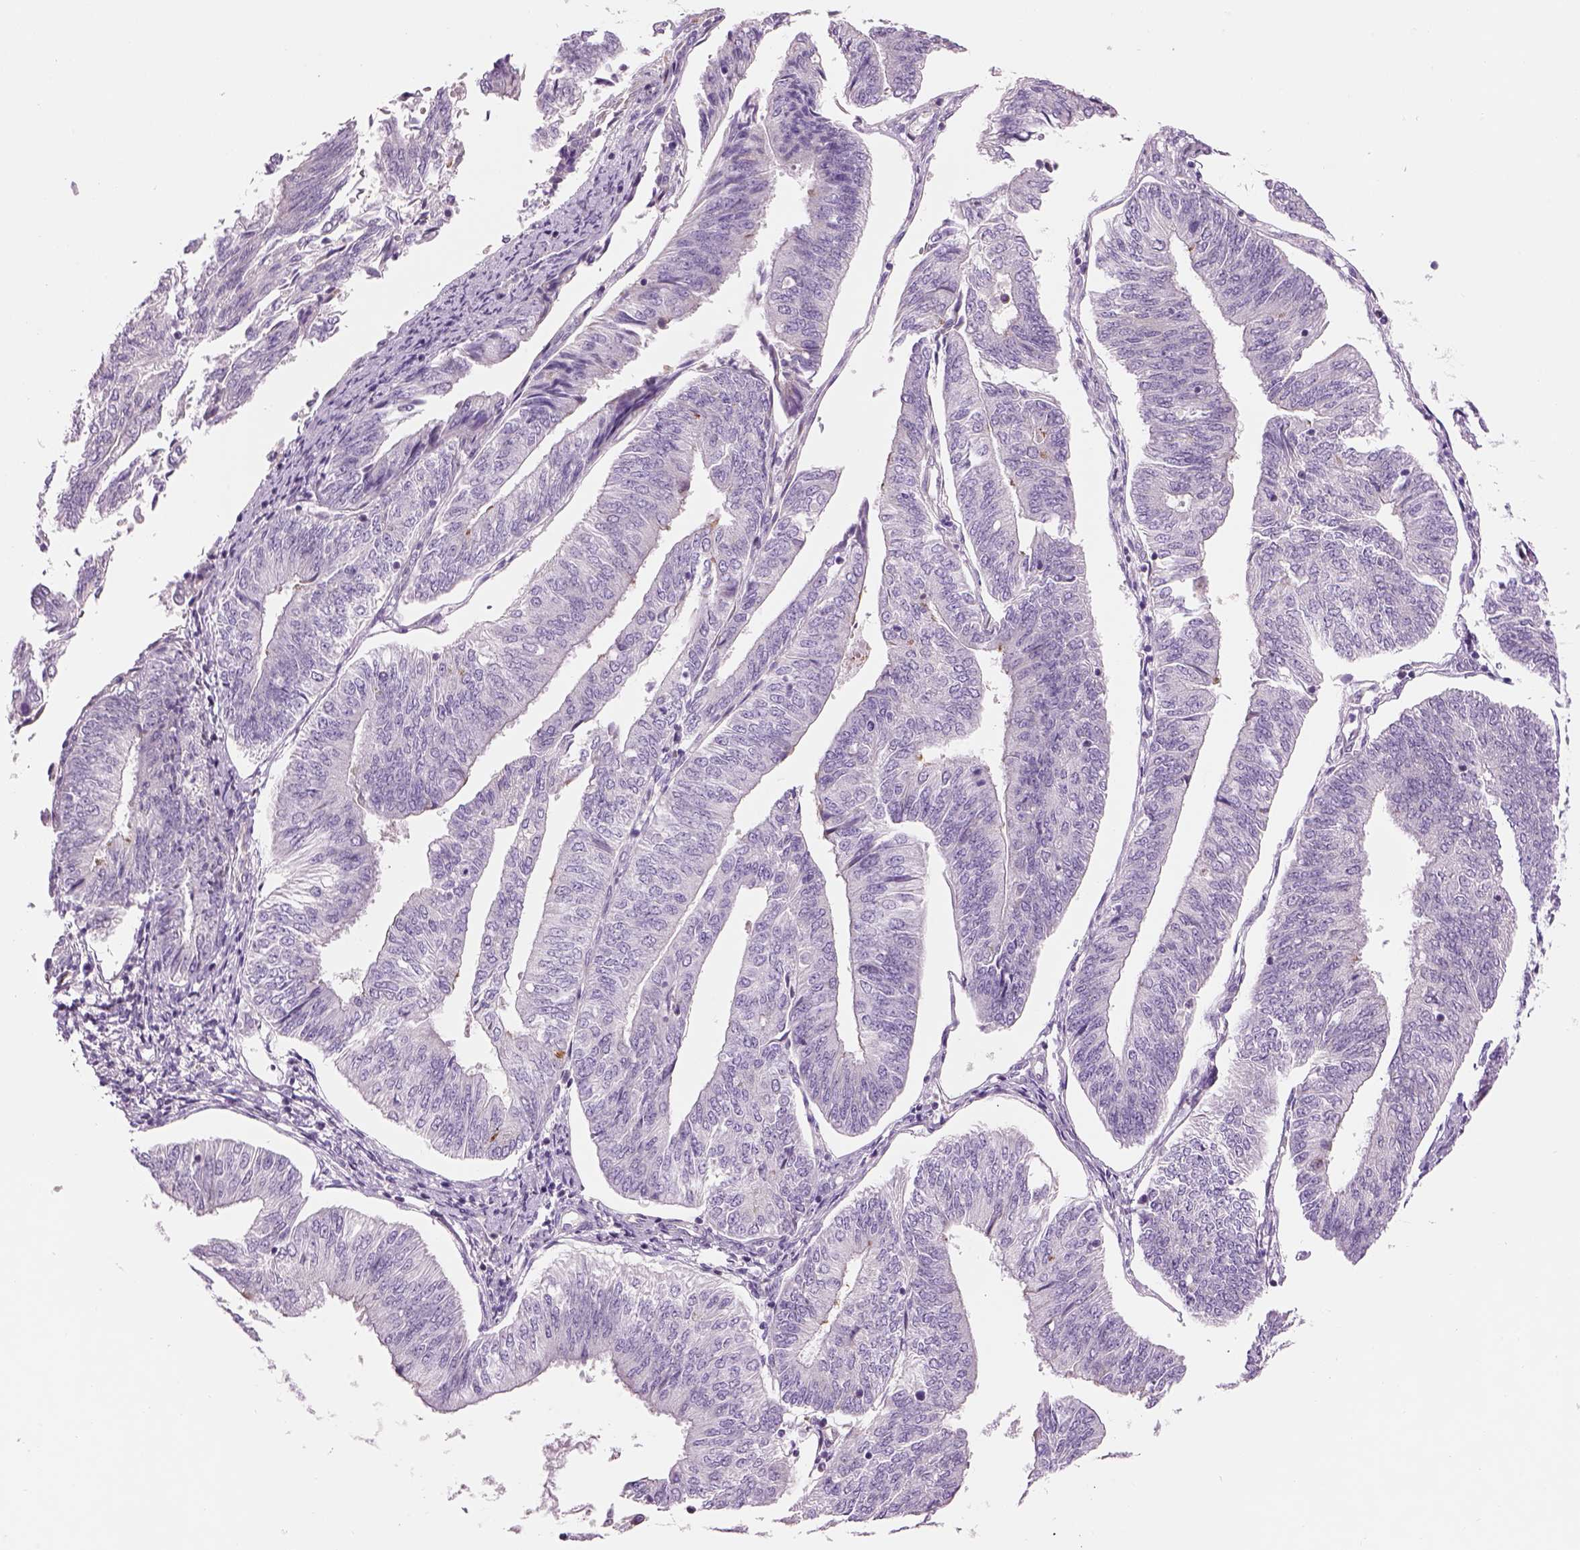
{"staining": {"intensity": "negative", "quantity": "none", "location": "none"}, "tissue": "endometrial cancer", "cell_type": "Tumor cells", "image_type": "cancer", "snomed": [{"axis": "morphology", "description": "Adenocarcinoma, NOS"}, {"axis": "topography", "description": "Endometrium"}], "caption": "A high-resolution image shows IHC staining of endometrial cancer, which demonstrates no significant positivity in tumor cells. Nuclei are stained in blue.", "gene": "IFT52", "patient": {"sex": "female", "age": 58}}